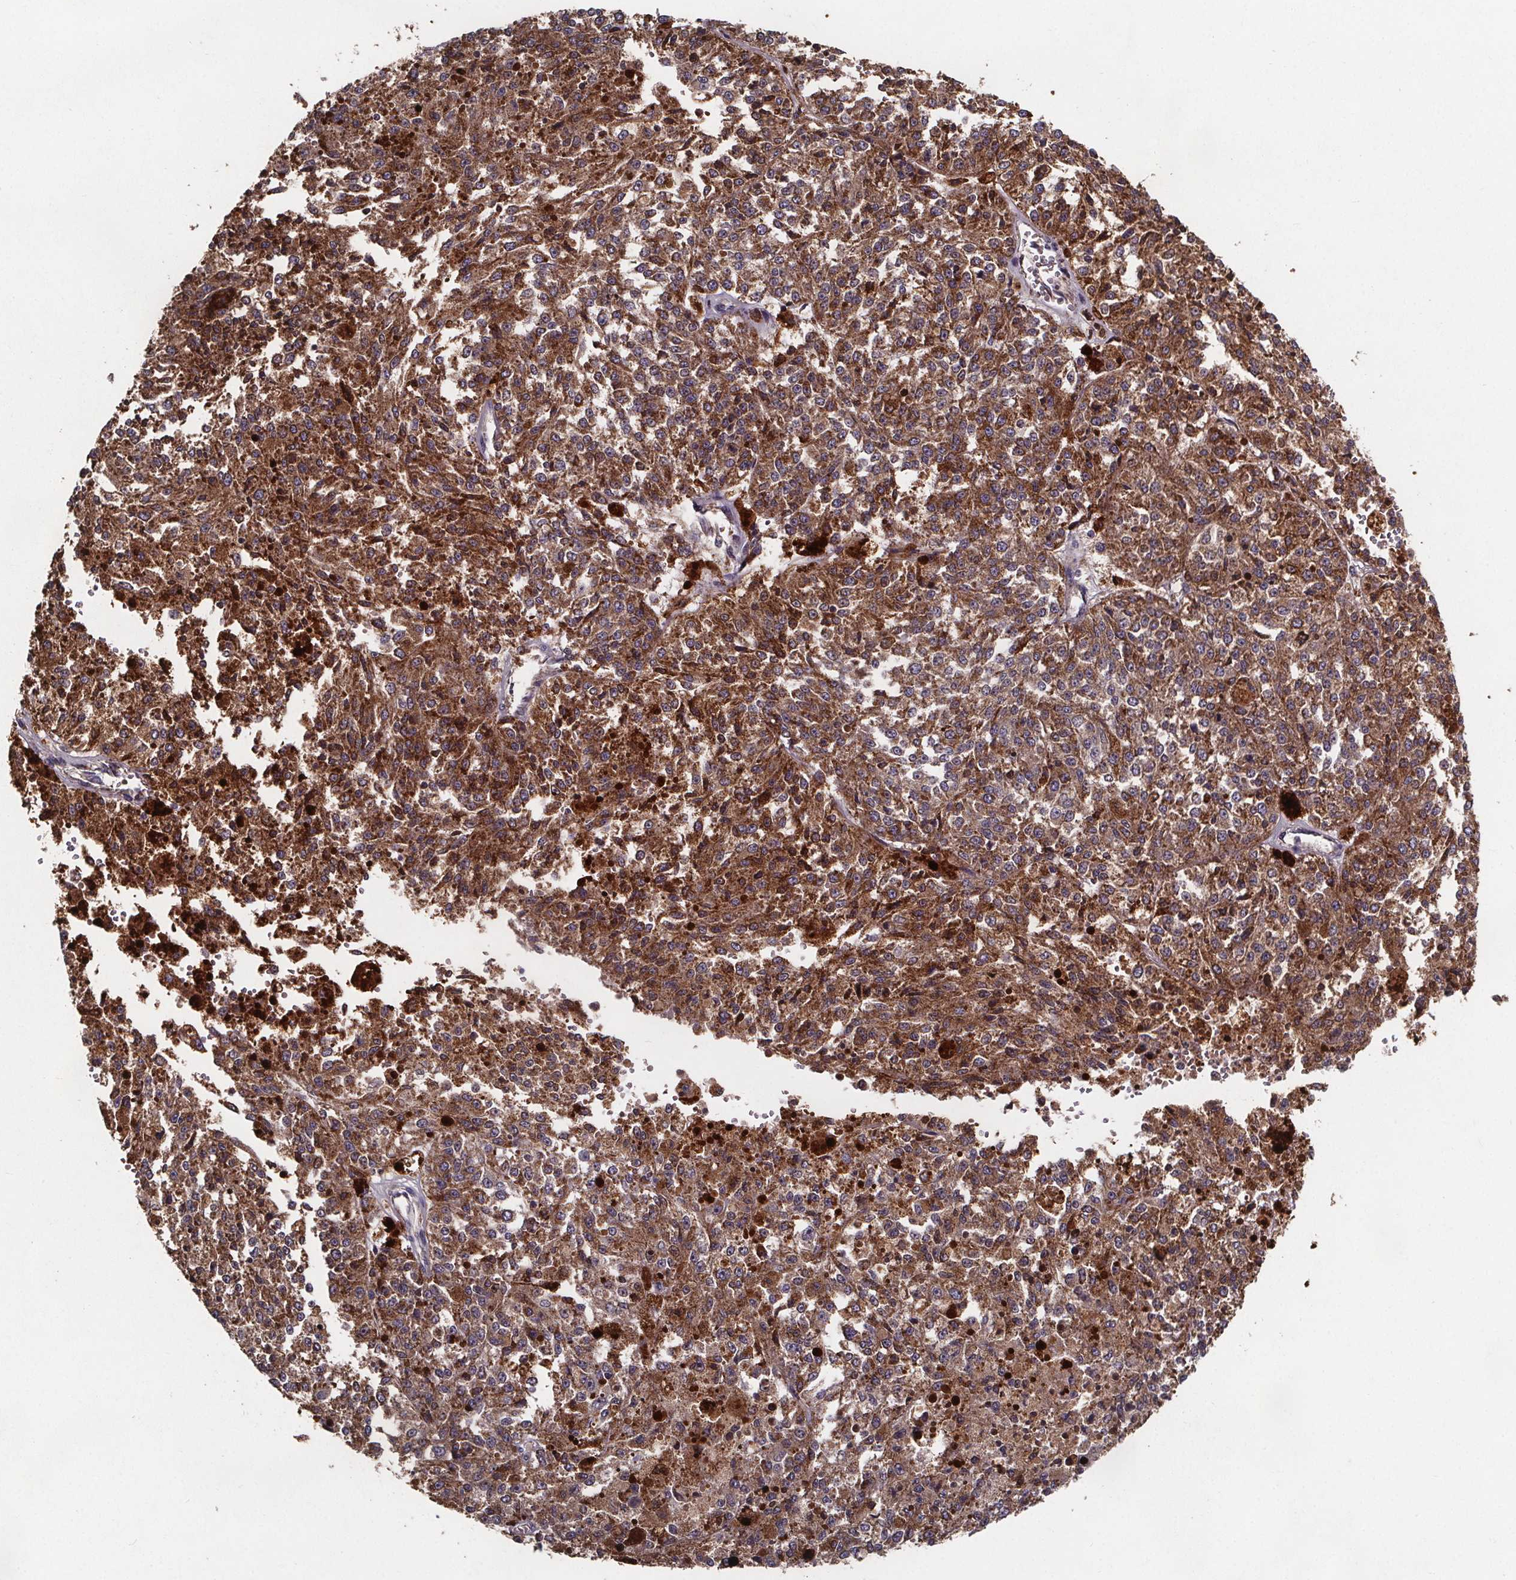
{"staining": {"intensity": "strong", "quantity": ">75%", "location": "cytoplasmic/membranous"}, "tissue": "melanoma", "cell_type": "Tumor cells", "image_type": "cancer", "snomed": [{"axis": "morphology", "description": "Malignant melanoma, Metastatic site"}, {"axis": "topography", "description": "Lymph node"}], "caption": "Immunohistochemical staining of human malignant melanoma (metastatic site) displays high levels of strong cytoplasmic/membranous positivity in approximately >75% of tumor cells.", "gene": "FASTKD3", "patient": {"sex": "female", "age": 64}}